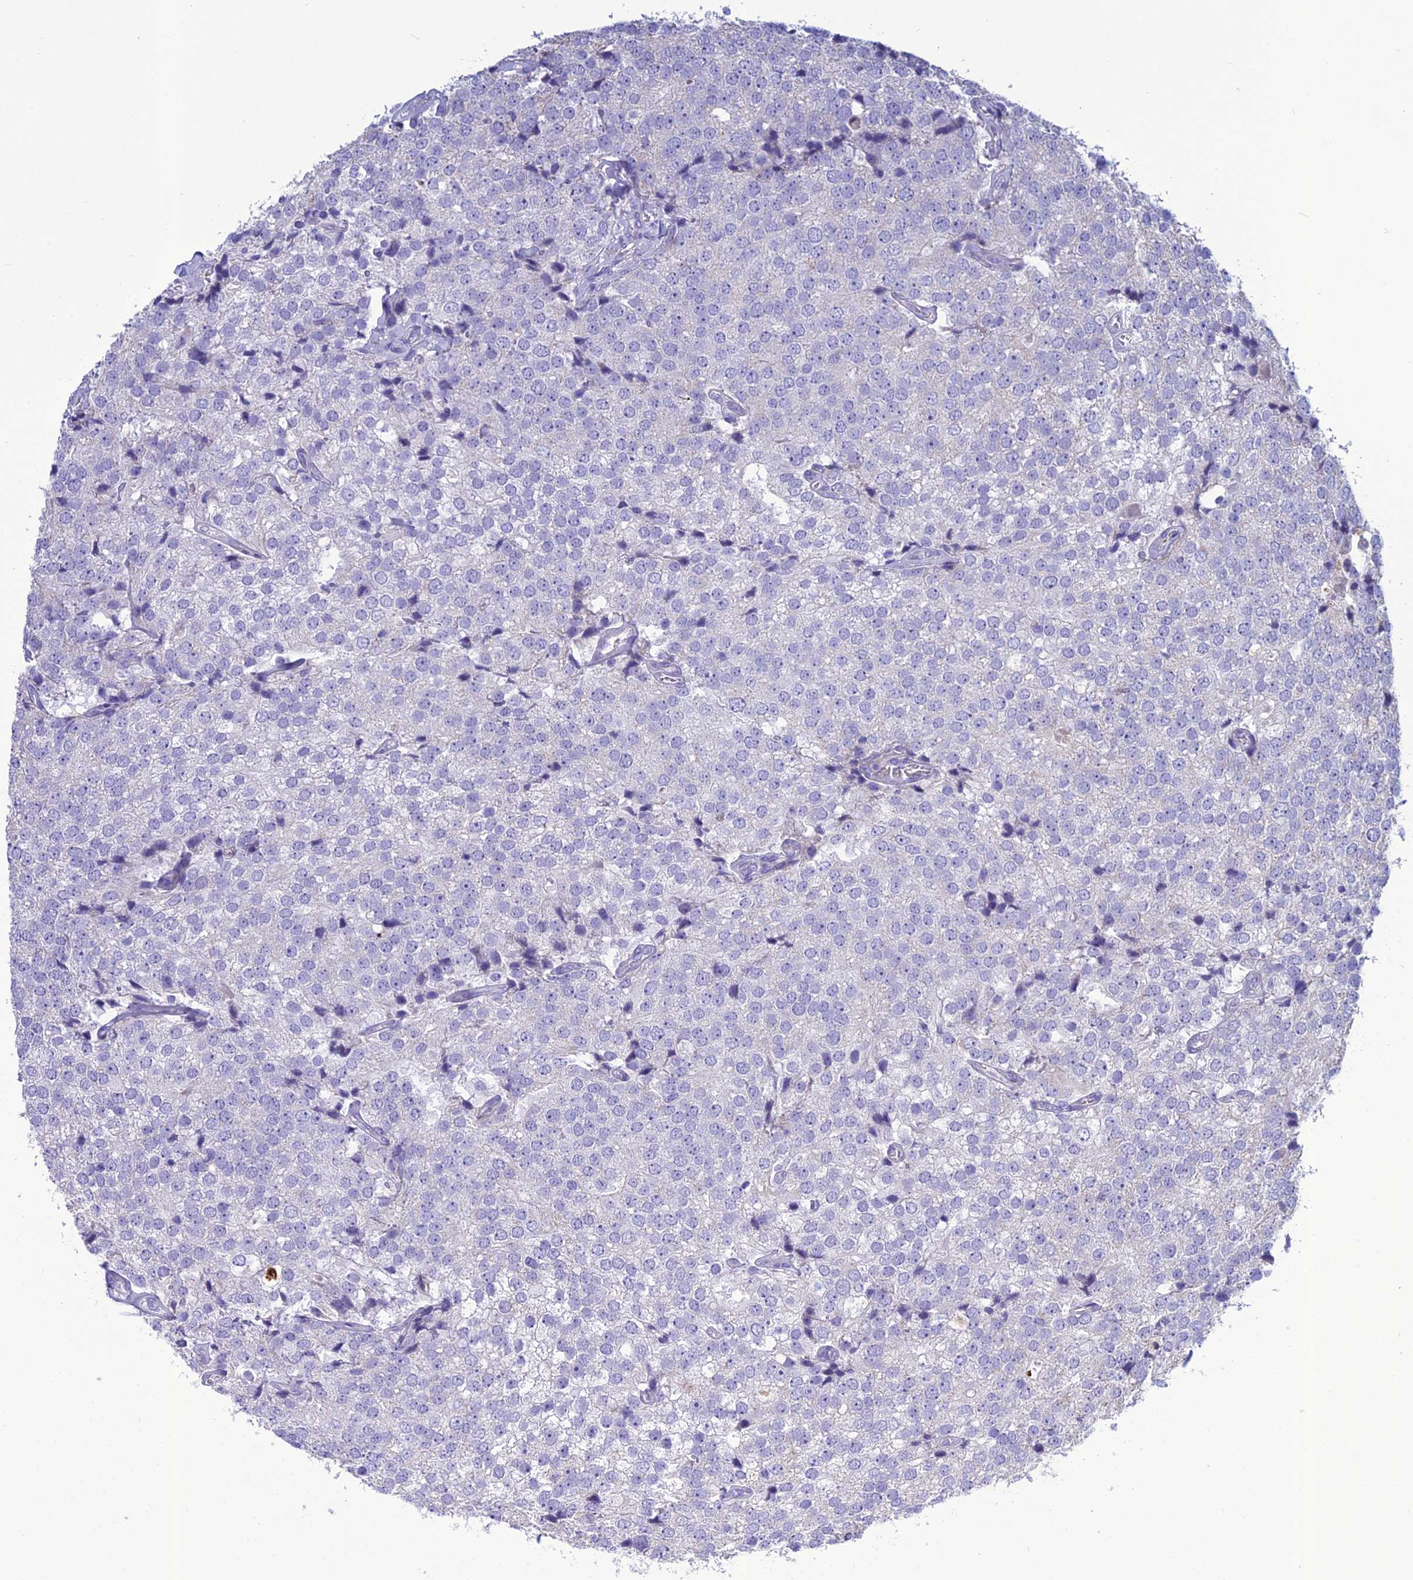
{"staining": {"intensity": "negative", "quantity": "none", "location": "none"}, "tissue": "prostate cancer", "cell_type": "Tumor cells", "image_type": "cancer", "snomed": [{"axis": "morphology", "description": "Adenocarcinoma, High grade"}, {"axis": "topography", "description": "Prostate"}], "caption": "Immunohistochemistry (IHC) of high-grade adenocarcinoma (prostate) shows no positivity in tumor cells. (Brightfield microscopy of DAB IHC at high magnification).", "gene": "BHMT2", "patient": {"sex": "male", "age": 49}}